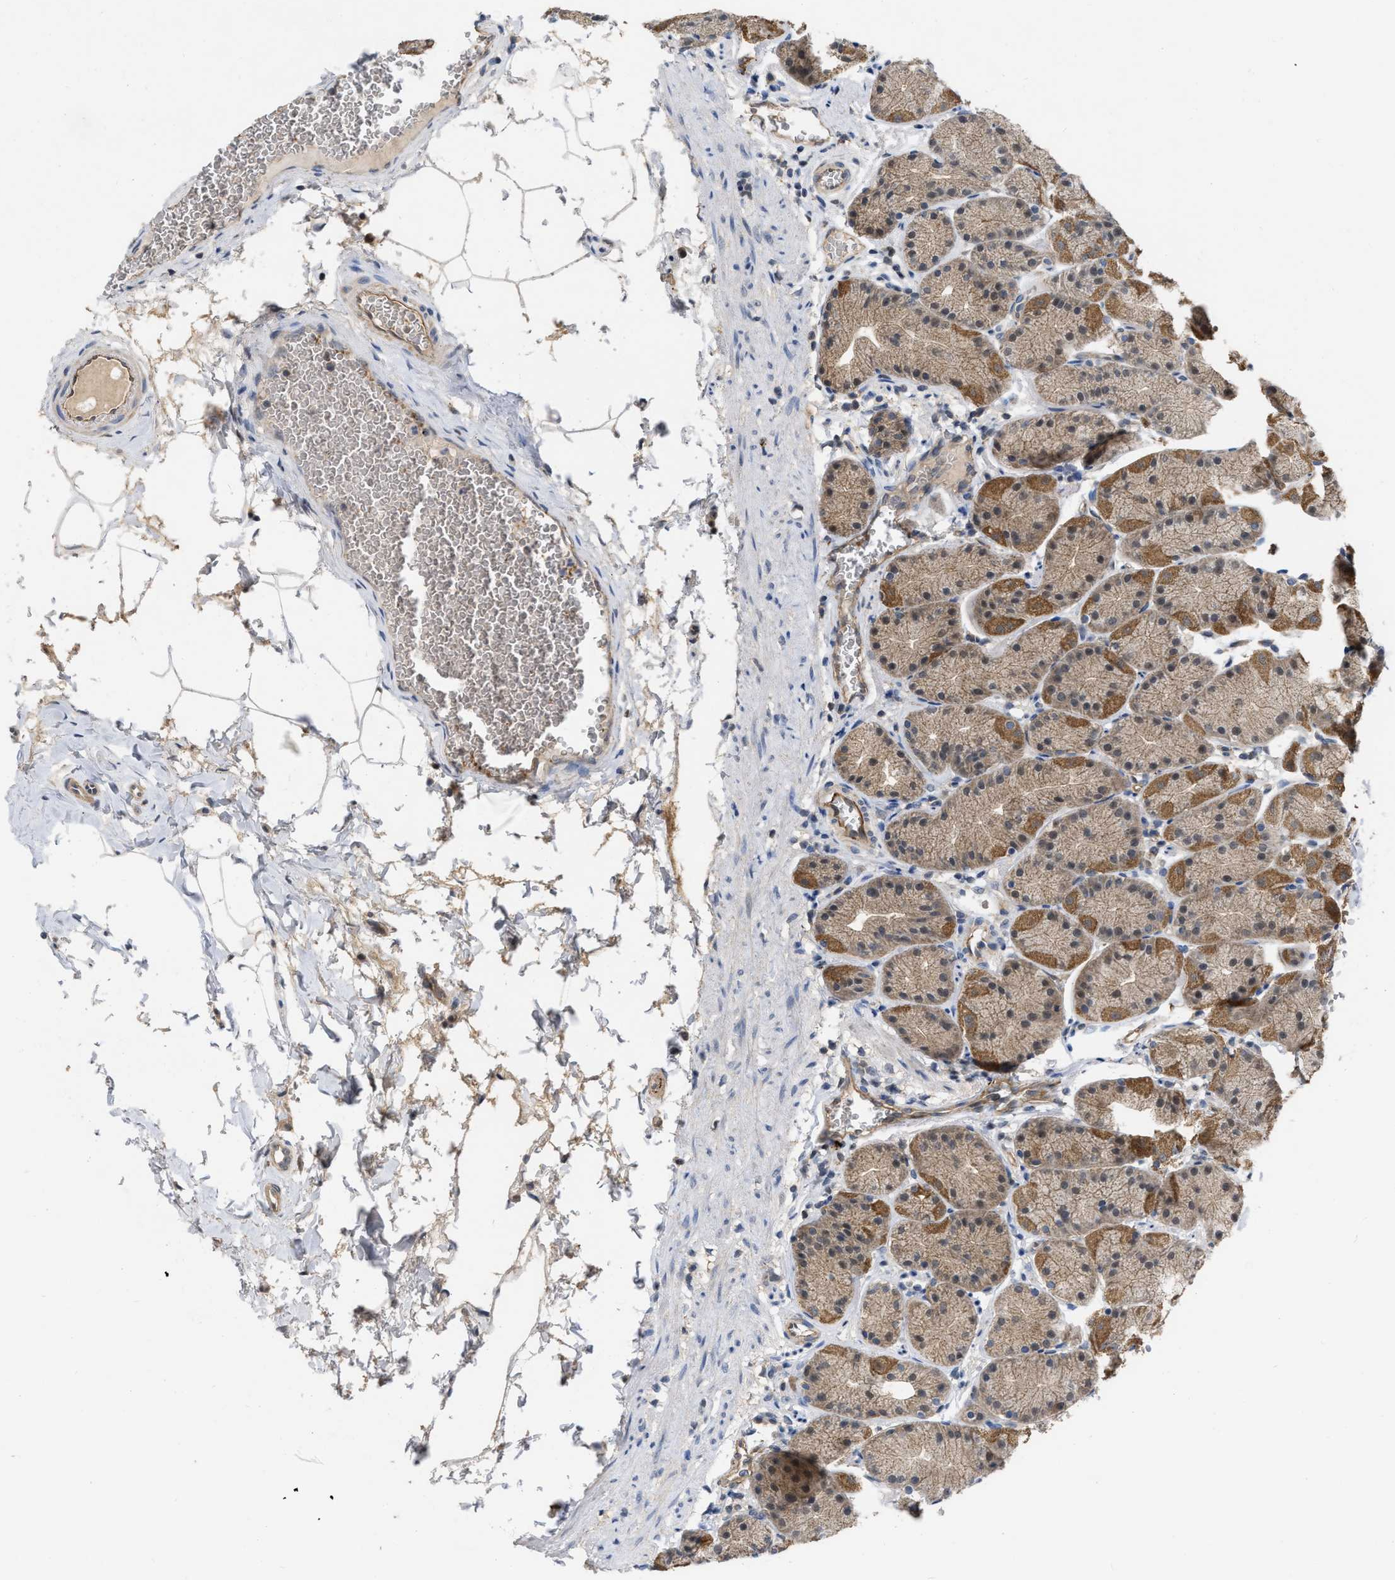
{"staining": {"intensity": "moderate", "quantity": "25%-75%", "location": "cytoplasmic/membranous"}, "tissue": "stomach", "cell_type": "Glandular cells", "image_type": "normal", "snomed": [{"axis": "morphology", "description": "Normal tissue, NOS"}, {"axis": "topography", "description": "Stomach"}], "caption": "The immunohistochemical stain highlights moderate cytoplasmic/membranous positivity in glandular cells of unremarkable stomach. (DAB (3,3'-diaminobenzidine) IHC, brown staining for protein, blue staining for nuclei).", "gene": "NAPEPLD", "patient": {"sex": "male", "age": 42}}